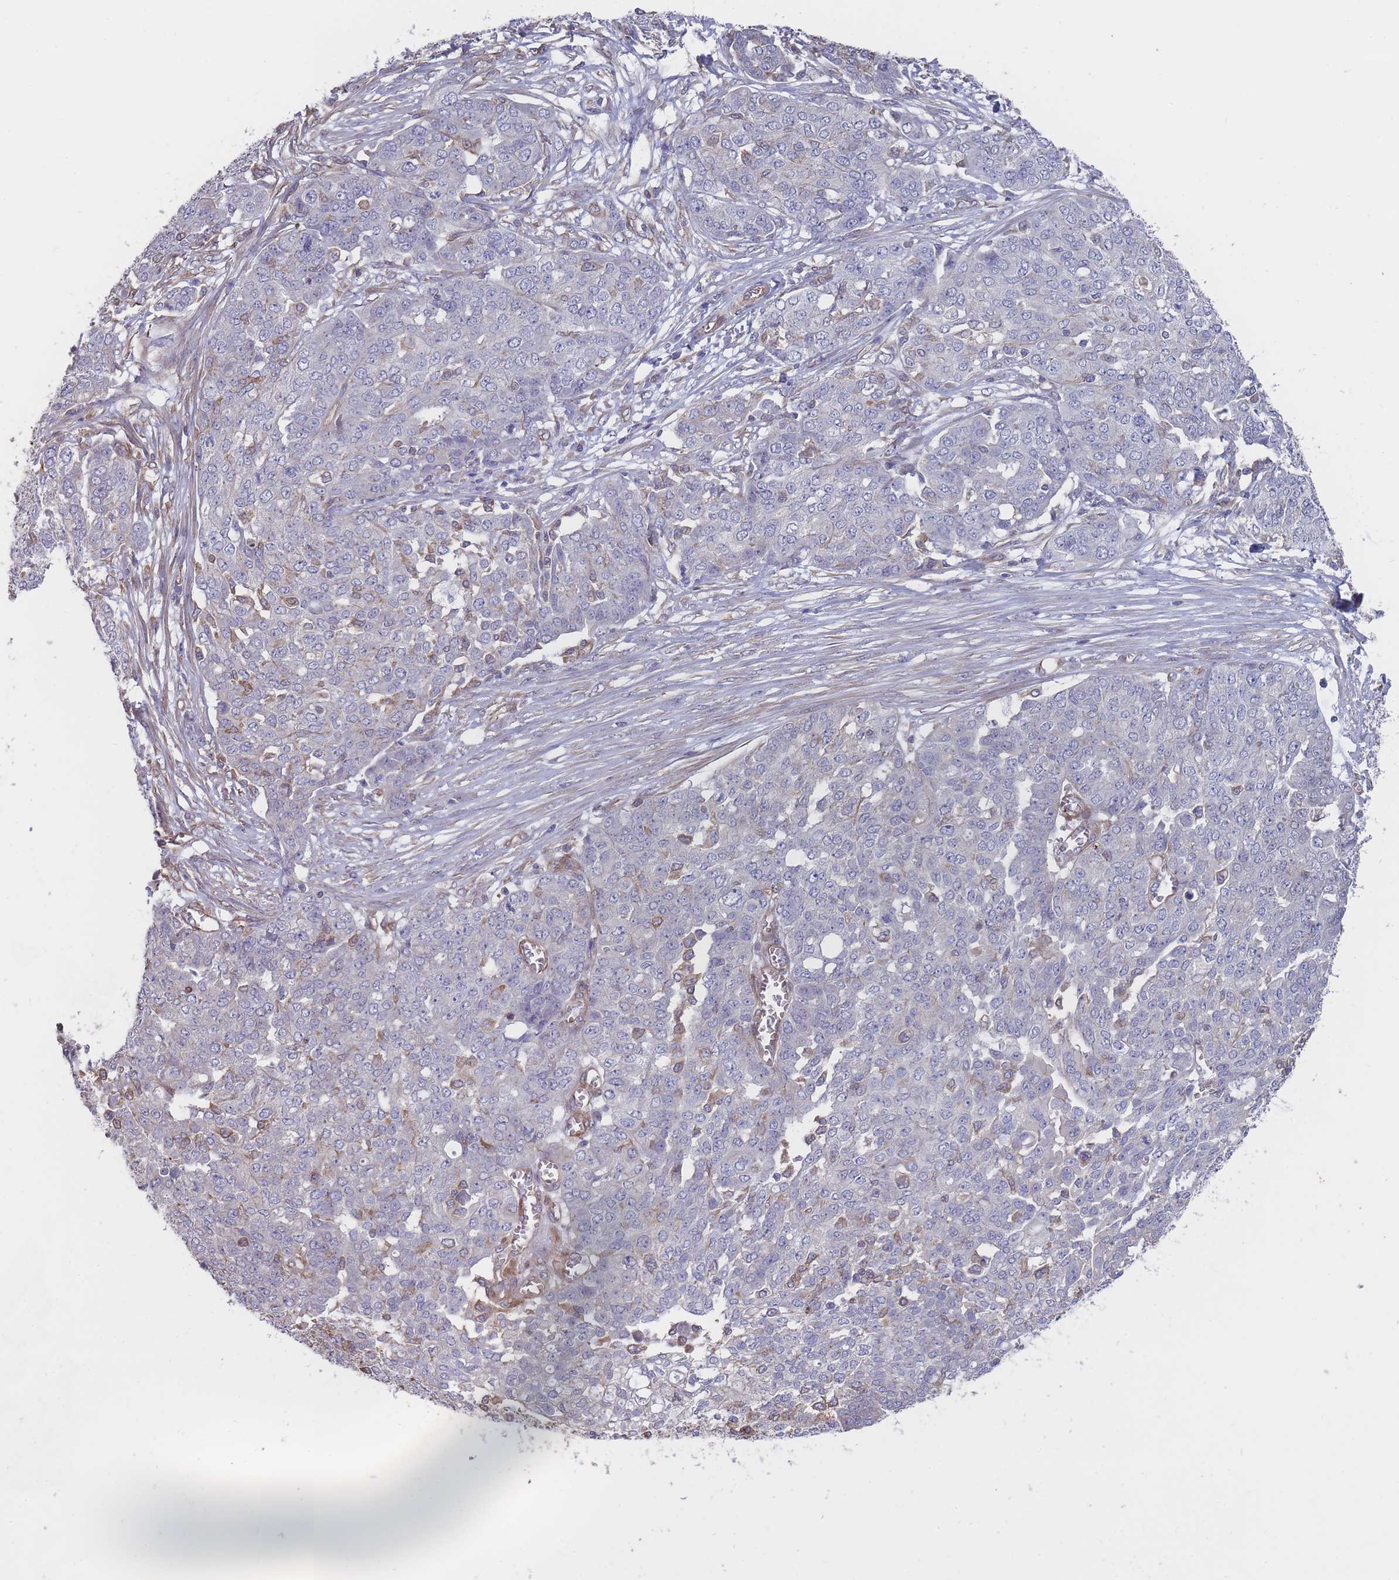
{"staining": {"intensity": "negative", "quantity": "none", "location": "none"}, "tissue": "ovarian cancer", "cell_type": "Tumor cells", "image_type": "cancer", "snomed": [{"axis": "morphology", "description": "Cystadenocarcinoma, serous, NOS"}, {"axis": "topography", "description": "Soft tissue"}, {"axis": "topography", "description": "Ovary"}], "caption": "A histopathology image of human ovarian serous cystadenocarcinoma is negative for staining in tumor cells. (Stains: DAB (3,3'-diaminobenzidine) immunohistochemistry (IHC) with hematoxylin counter stain, Microscopy: brightfield microscopy at high magnification).", "gene": "SLC1A6", "patient": {"sex": "female", "age": 57}}